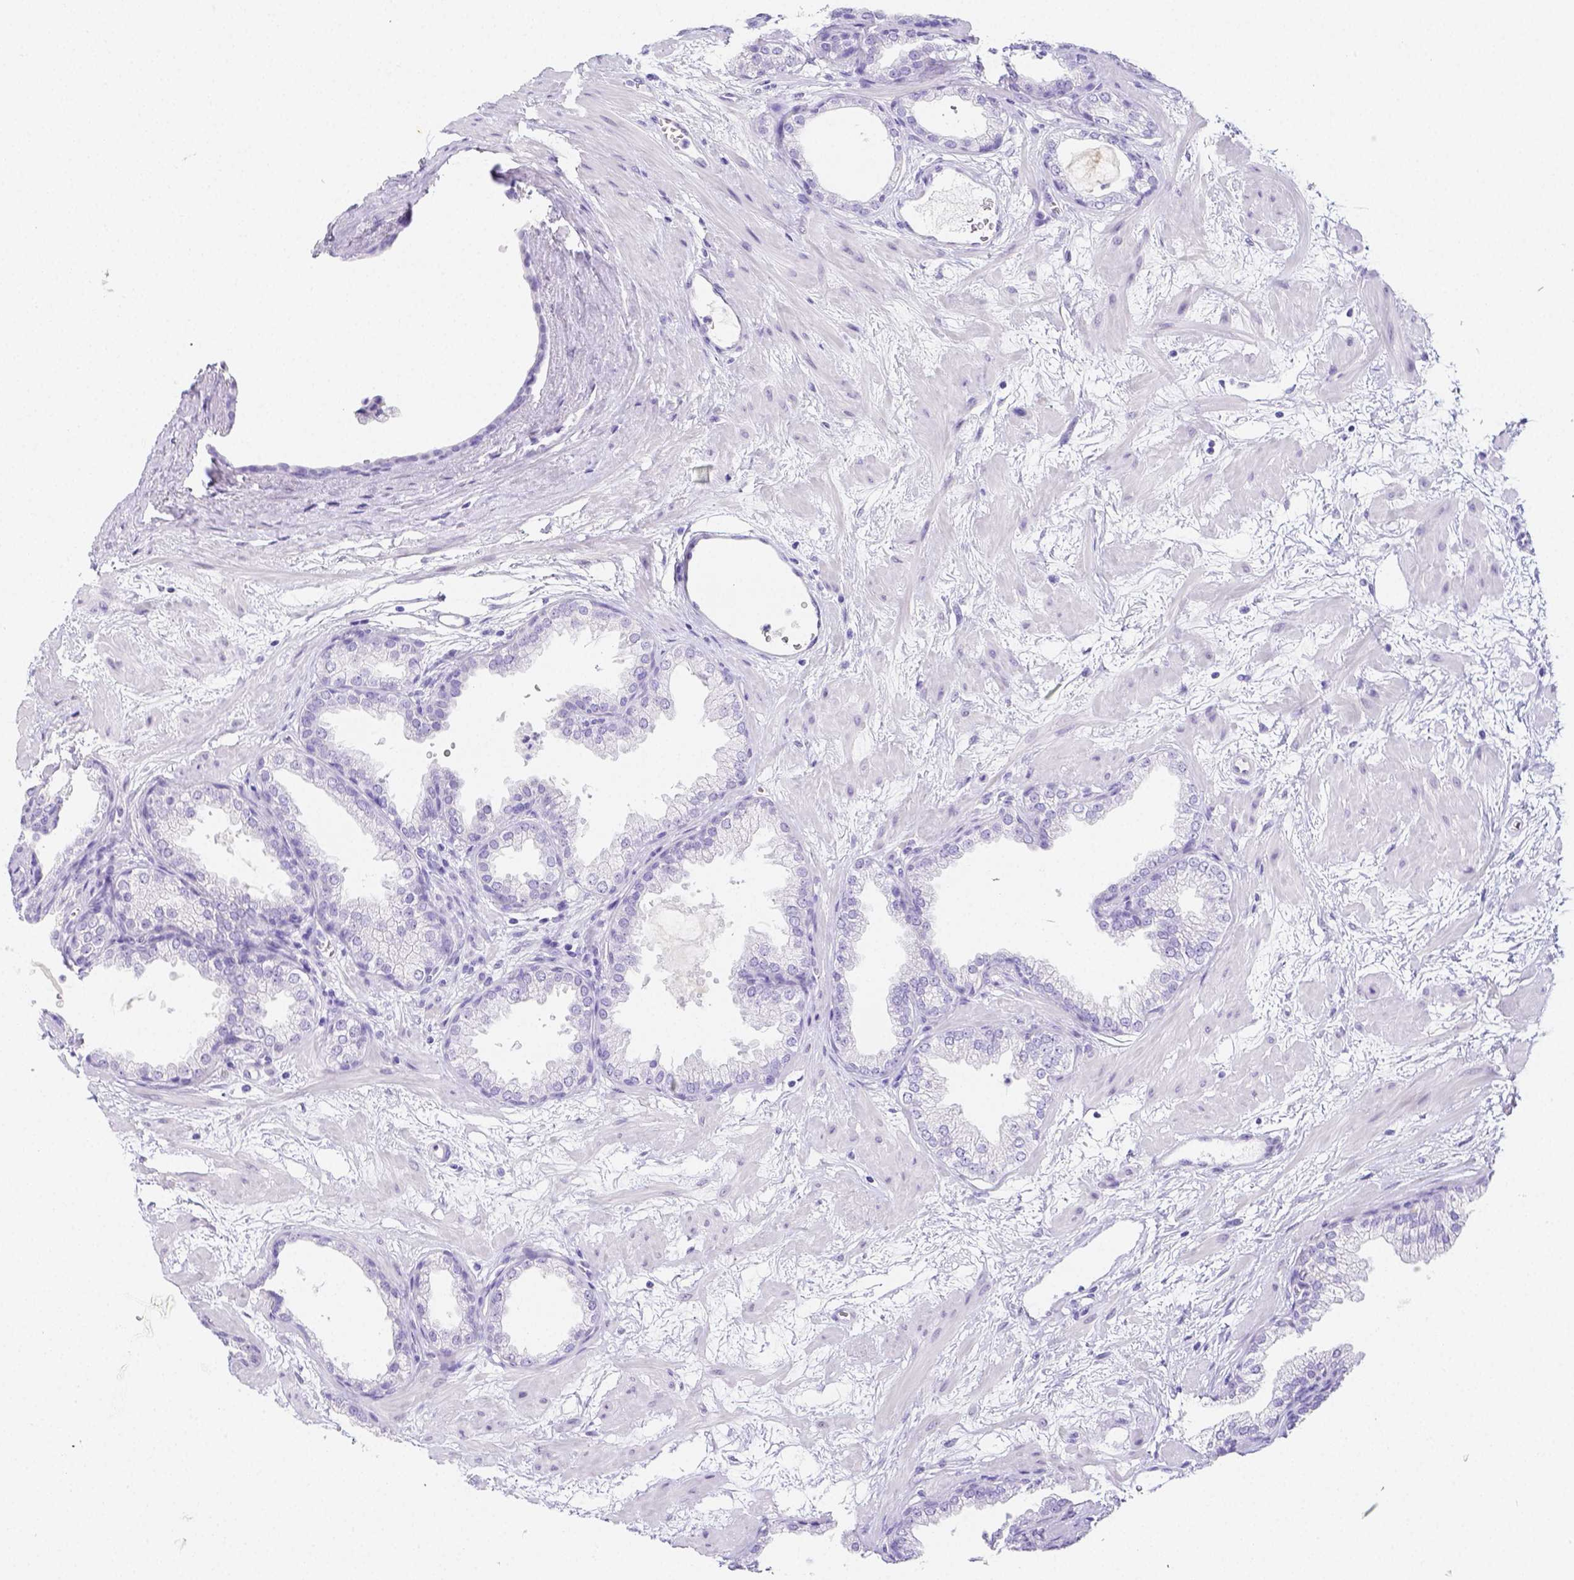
{"staining": {"intensity": "negative", "quantity": "none", "location": "none"}, "tissue": "prostate", "cell_type": "Glandular cells", "image_type": "normal", "snomed": [{"axis": "morphology", "description": "Normal tissue, NOS"}, {"axis": "topography", "description": "Prostate"}], "caption": "This image is of benign prostate stained with immunohistochemistry to label a protein in brown with the nuclei are counter-stained blue. There is no positivity in glandular cells.", "gene": "ARHGAP36", "patient": {"sex": "male", "age": 37}}